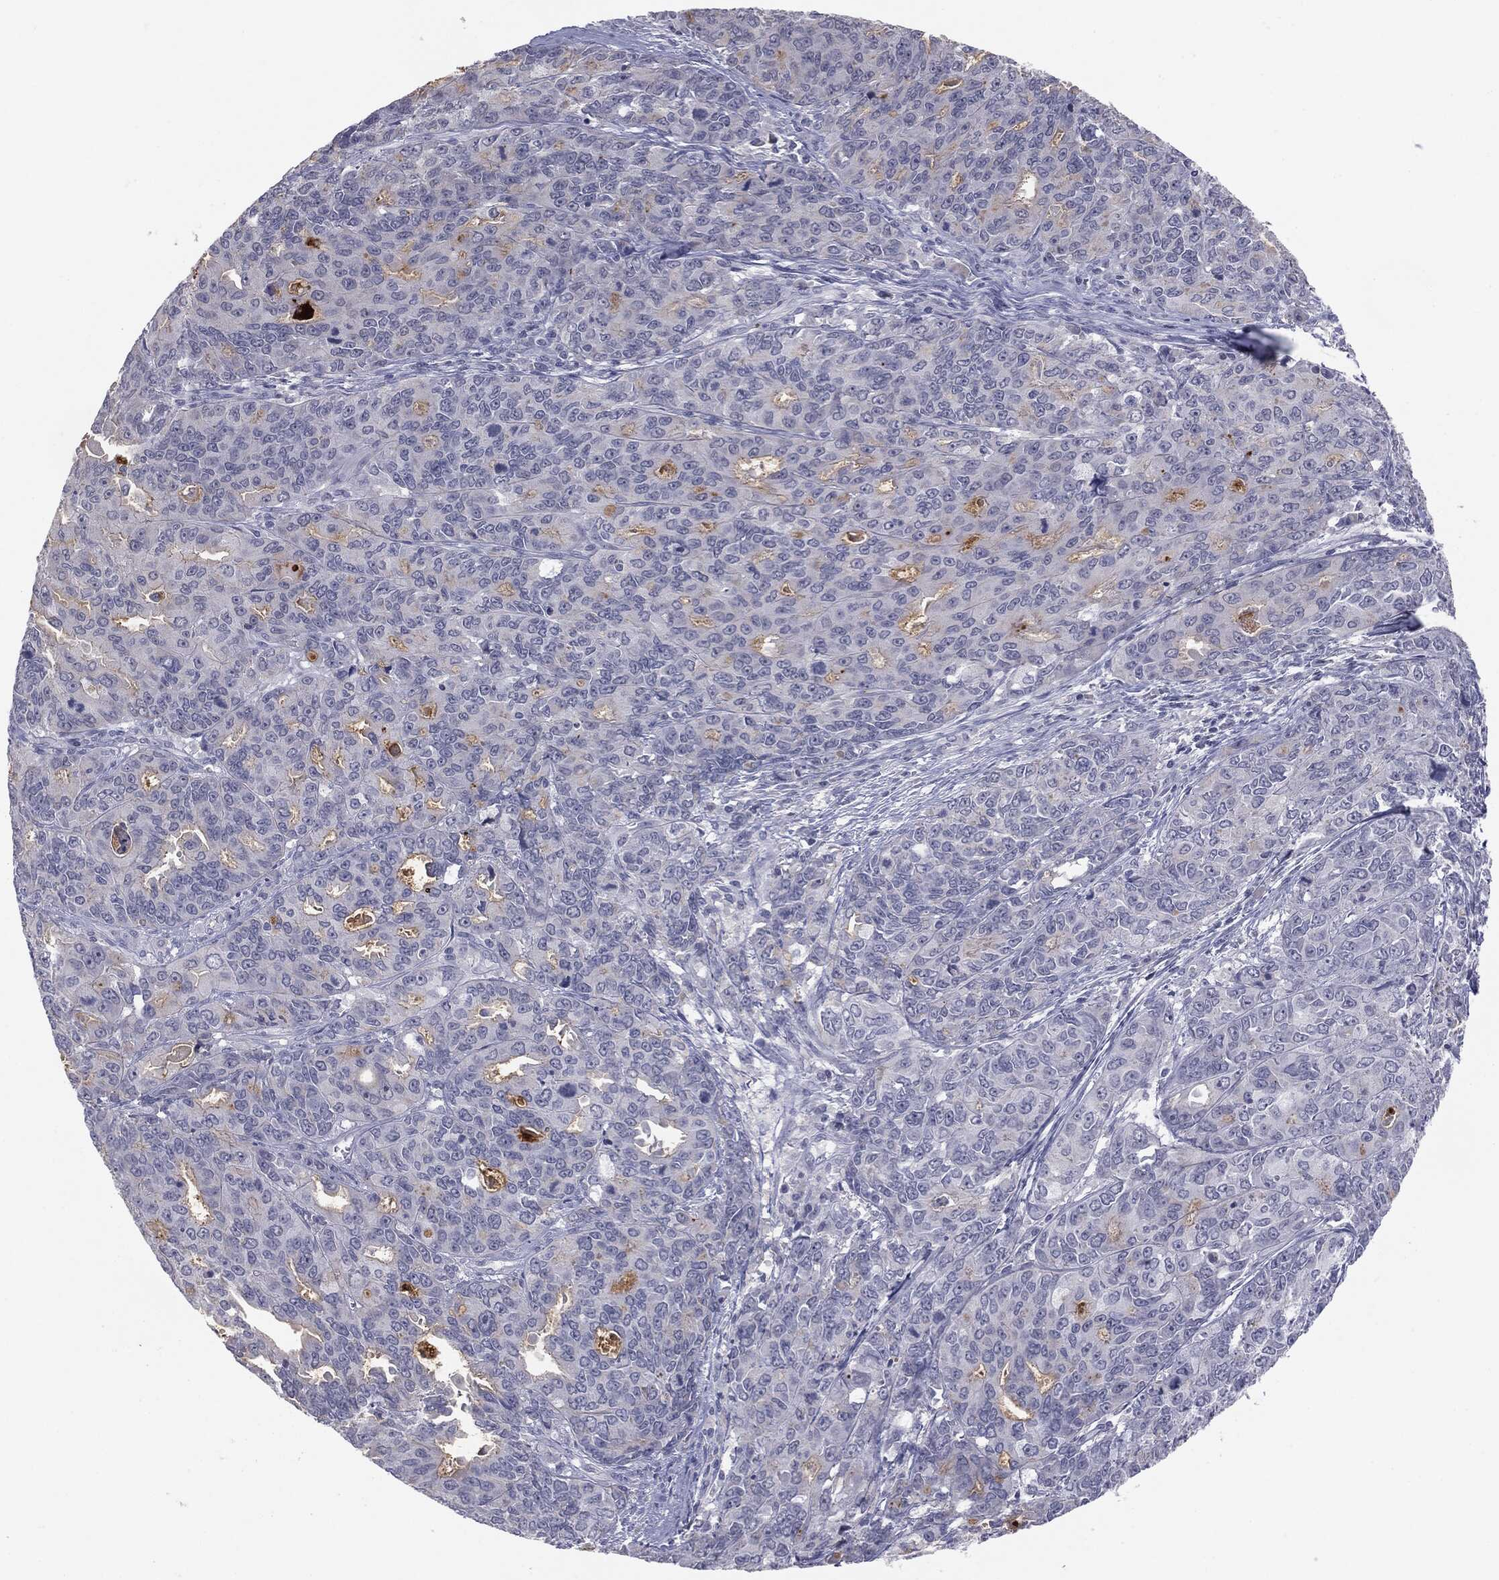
{"staining": {"intensity": "negative", "quantity": "none", "location": "none"}, "tissue": "endometrial cancer", "cell_type": "Tumor cells", "image_type": "cancer", "snomed": [{"axis": "morphology", "description": "Adenocarcinoma, NOS"}, {"axis": "topography", "description": "Uterus"}], "caption": "The IHC photomicrograph has no significant expression in tumor cells of endometrial cancer tissue.", "gene": "MUC1", "patient": {"sex": "female", "age": 79}}